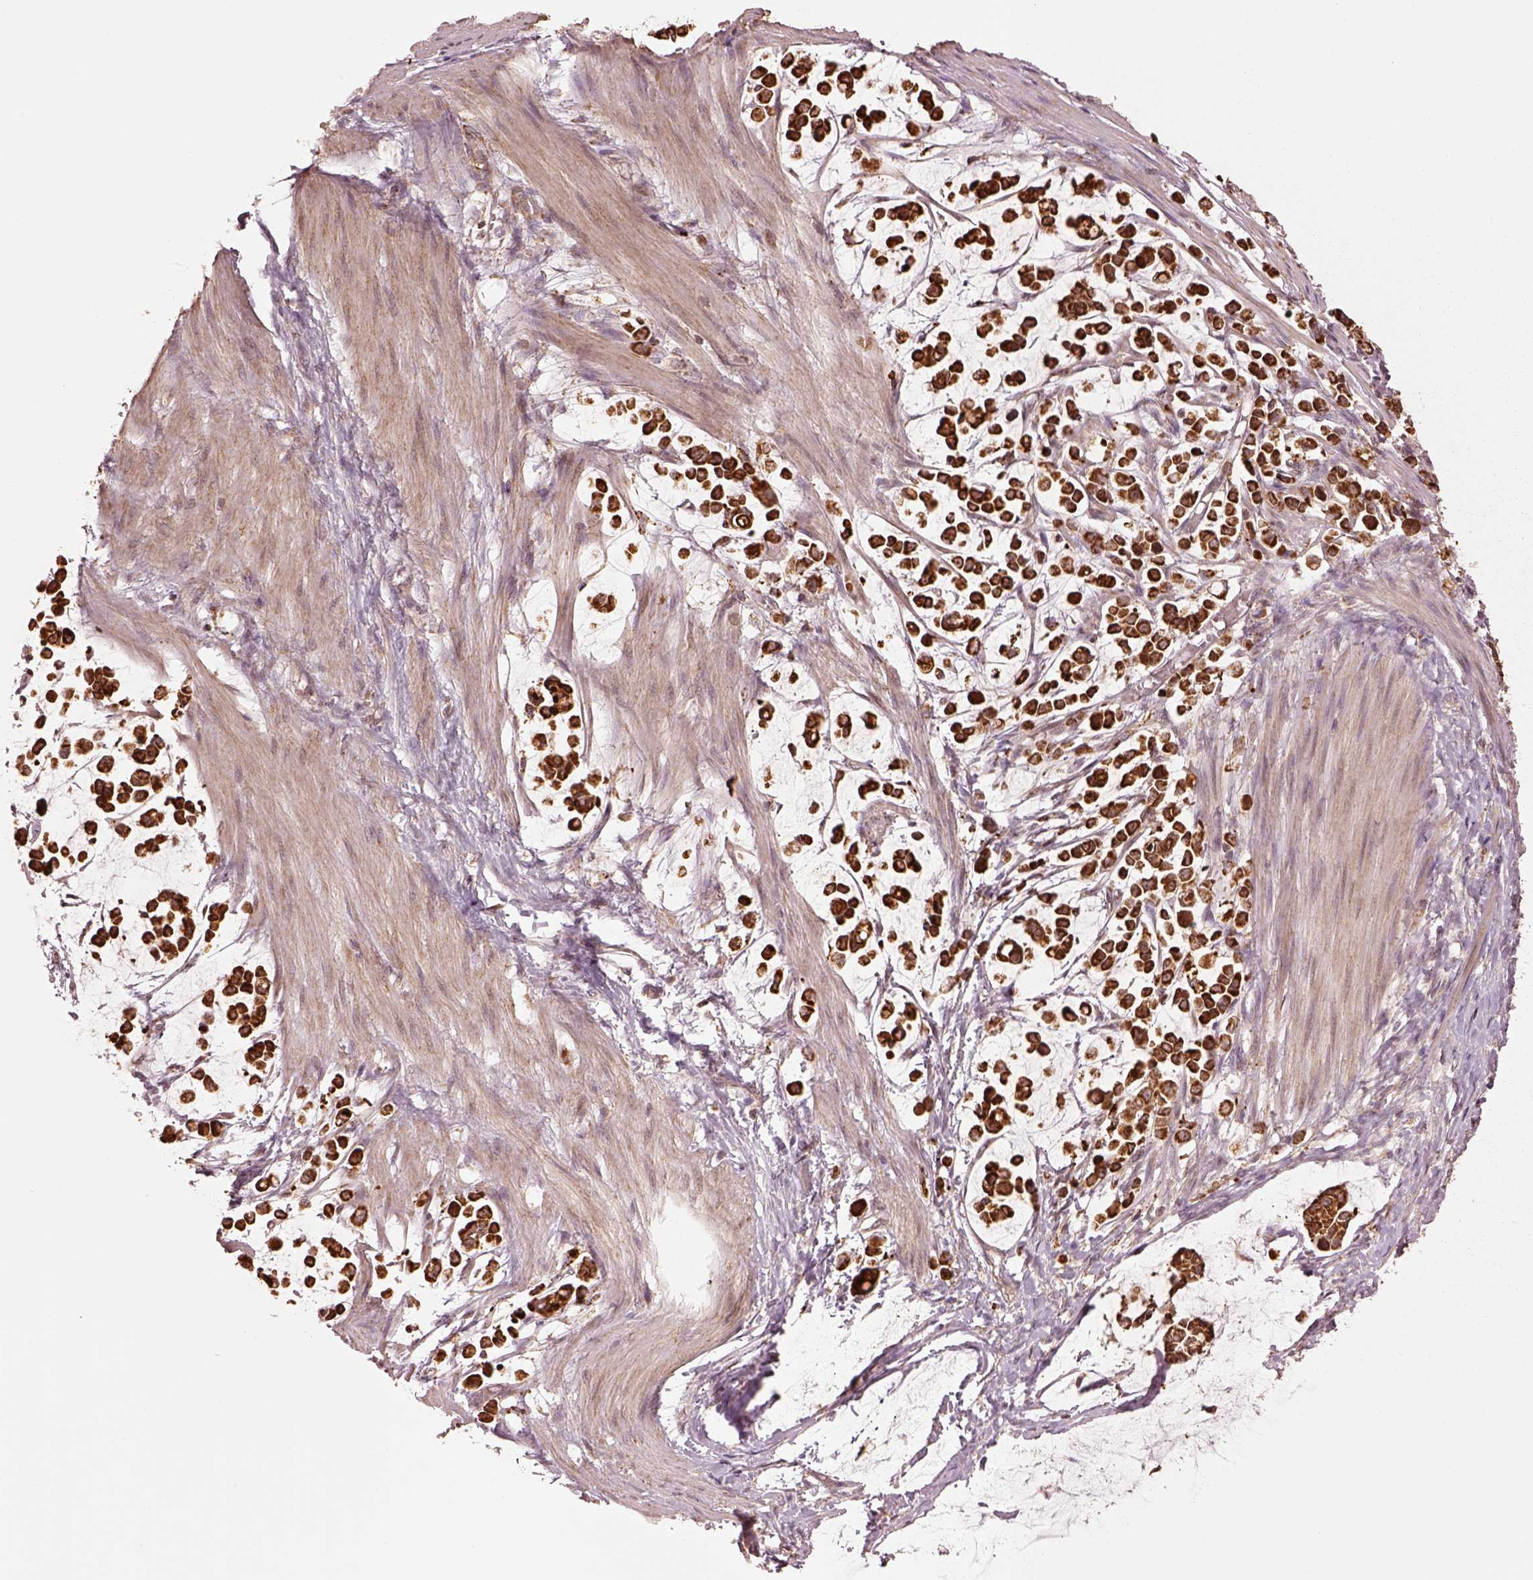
{"staining": {"intensity": "strong", "quantity": ">75%", "location": "cytoplasmic/membranous"}, "tissue": "stomach cancer", "cell_type": "Tumor cells", "image_type": "cancer", "snomed": [{"axis": "morphology", "description": "Adenocarcinoma, NOS"}, {"axis": "topography", "description": "Stomach"}], "caption": "This histopathology image demonstrates immunohistochemistry staining of adenocarcinoma (stomach), with high strong cytoplasmic/membranous positivity in about >75% of tumor cells.", "gene": "SEL1L3", "patient": {"sex": "male", "age": 82}}